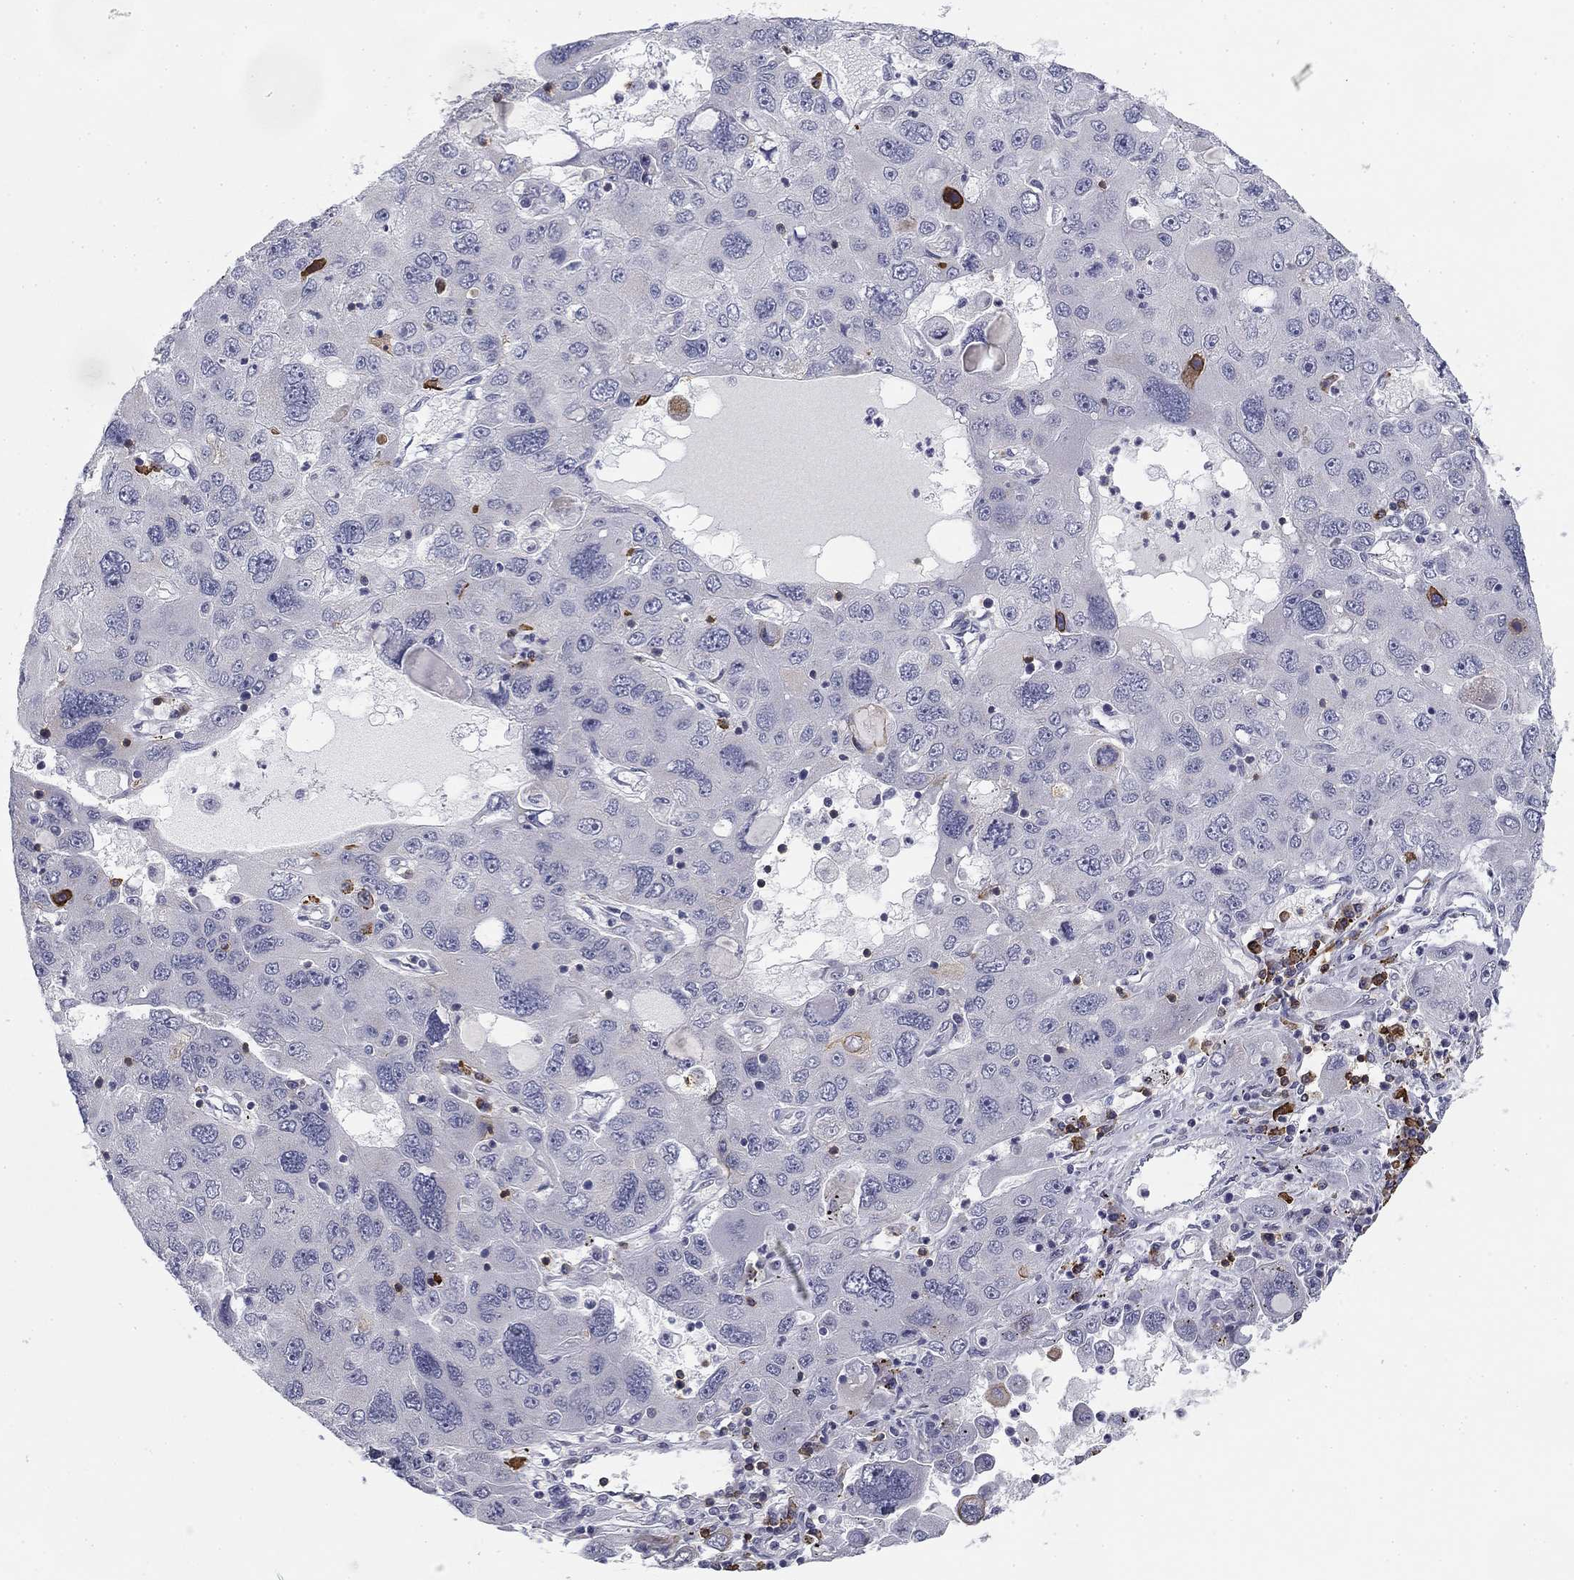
{"staining": {"intensity": "negative", "quantity": "none", "location": "none"}, "tissue": "stomach cancer", "cell_type": "Tumor cells", "image_type": "cancer", "snomed": [{"axis": "morphology", "description": "Adenocarcinoma, NOS"}, {"axis": "topography", "description": "Stomach"}], "caption": "The immunohistochemistry (IHC) image has no significant positivity in tumor cells of adenocarcinoma (stomach) tissue.", "gene": "TRAT1", "patient": {"sex": "male", "age": 56}}